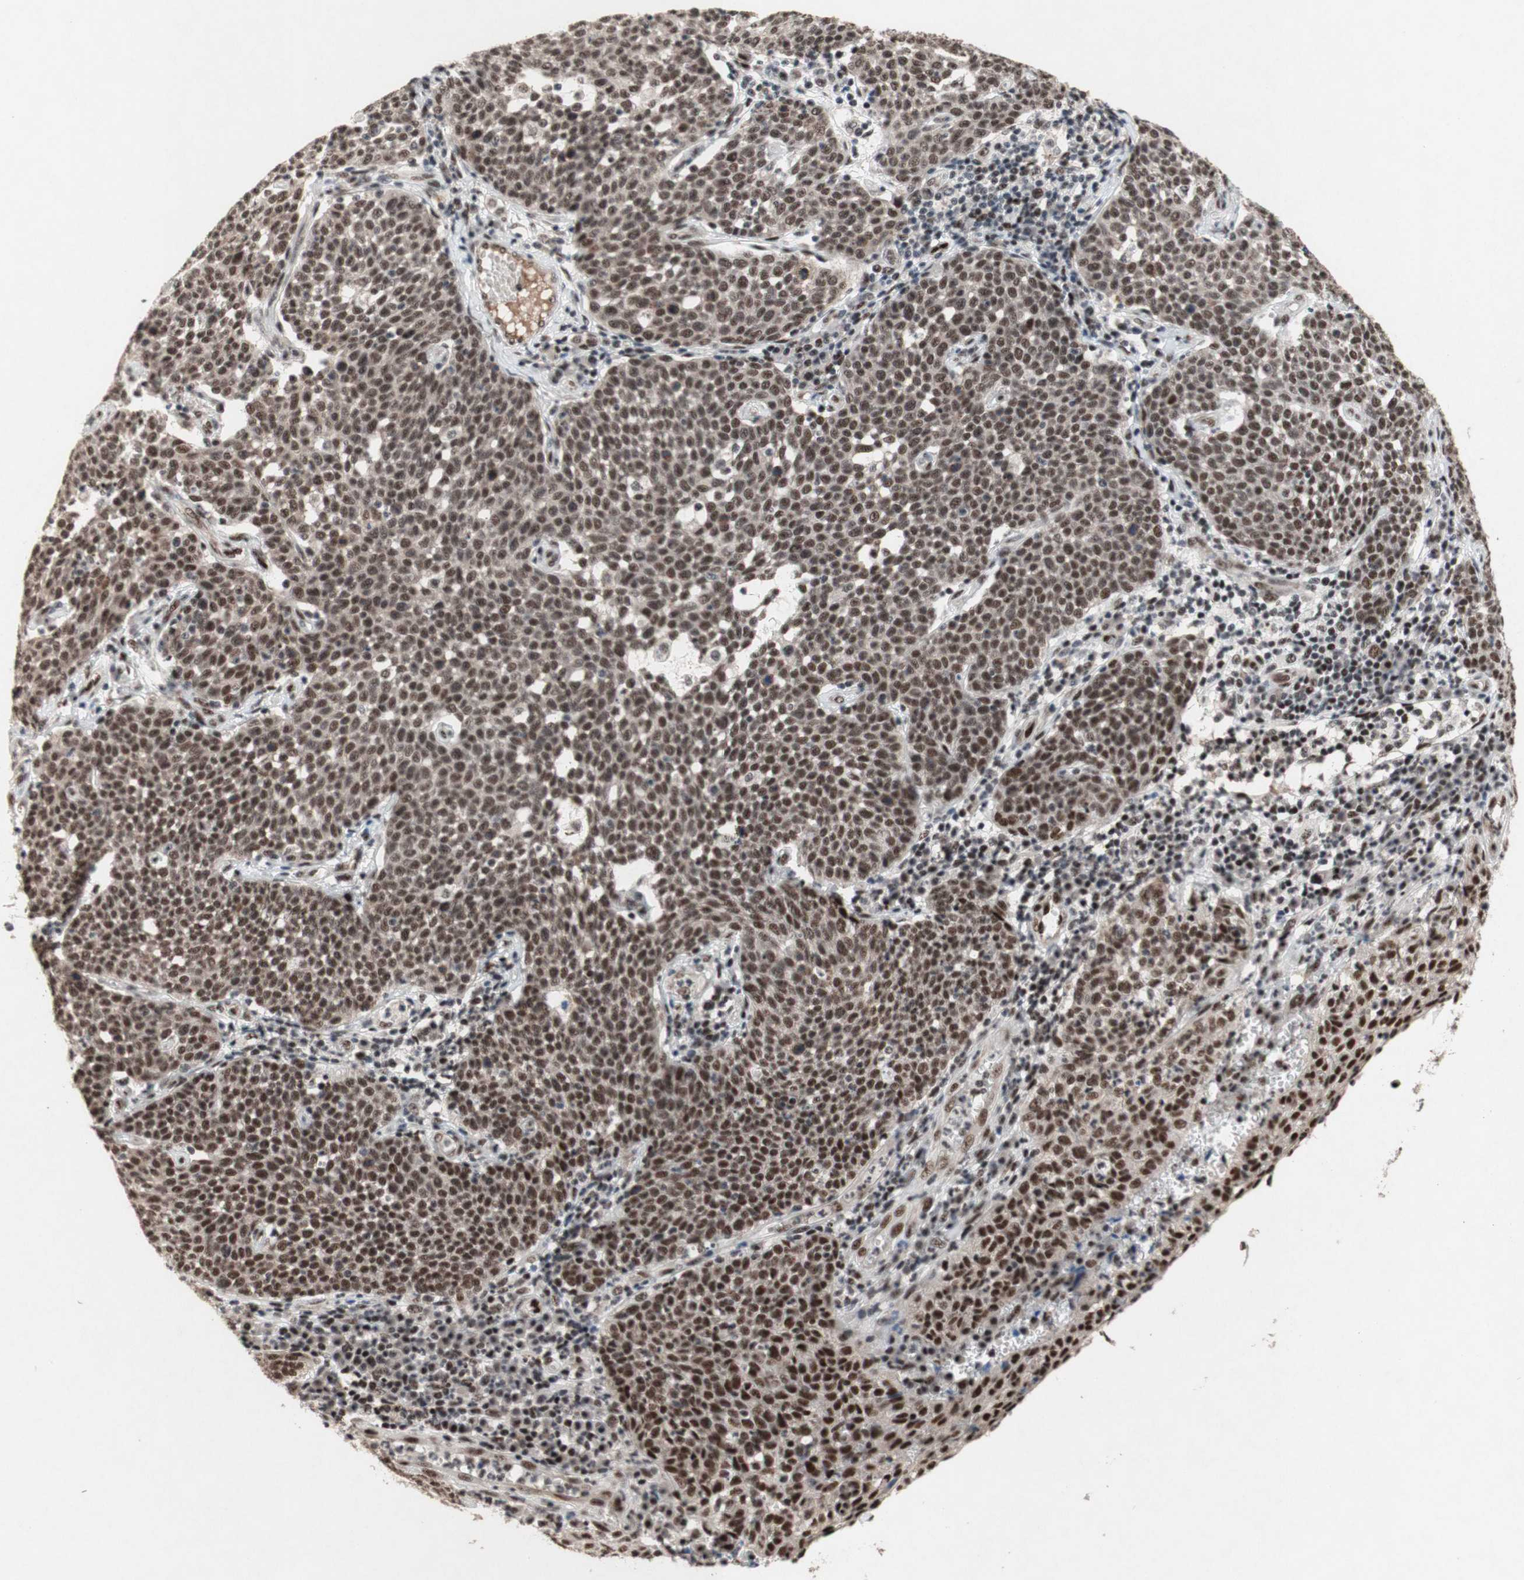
{"staining": {"intensity": "moderate", "quantity": ">75%", "location": "nuclear"}, "tissue": "cervical cancer", "cell_type": "Tumor cells", "image_type": "cancer", "snomed": [{"axis": "morphology", "description": "Squamous cell carcinoma, NOS"}, {"axis": "topography", "description": "Cervix"}], "caption": "Protein analysis of cervical cancer (squamous cell carcinoma) tissue reveals moderate nuclear positivity in about >75% of tumor cells. Using DAB (3,3'-diaminobenzidine) (brown) and hematoxylin (blue) stains, captured at high magnification using brightfield microscopy.", "gene": "TLE1", "patient": {"sex": "female", "age": 34}}